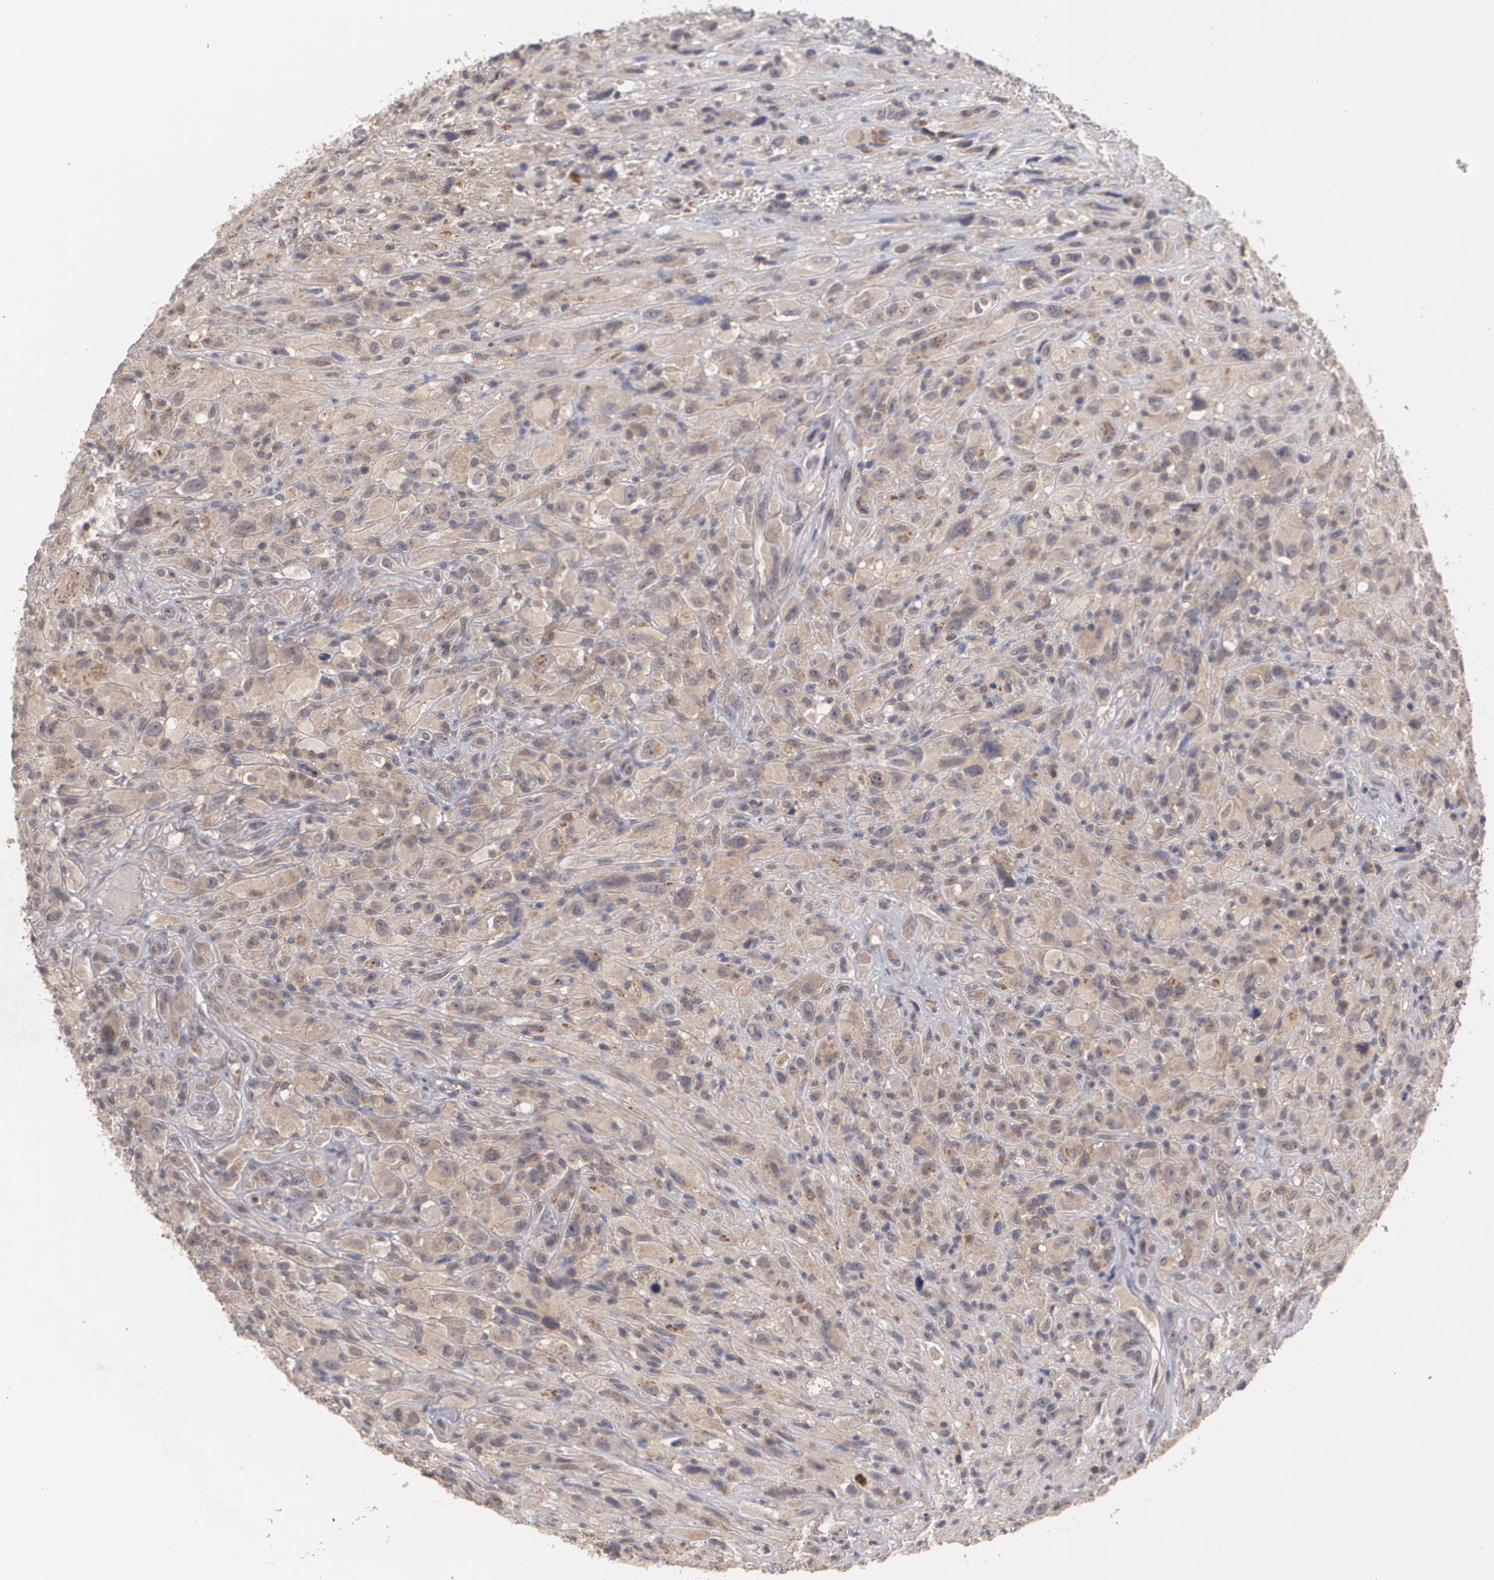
{"staining": {"intensity": "moderate", "quantity": ">75%", "location": "cytoplasmic/membranous"}, "tissue": "glioma", "cell_type": "Tumor cells", "image_type": "cancer", "snomed": [{"axis": "morphology", "description": "Glioma, malignant, High grade"}, {"axis": "topography", "description": "Brain"}], "caption": "High-grade glioma (malignant) stained with a protein marker reveals moderate staining in tumor cells.", "gene": "ARF6", "patient": {"sex": "male", "age": 48}}